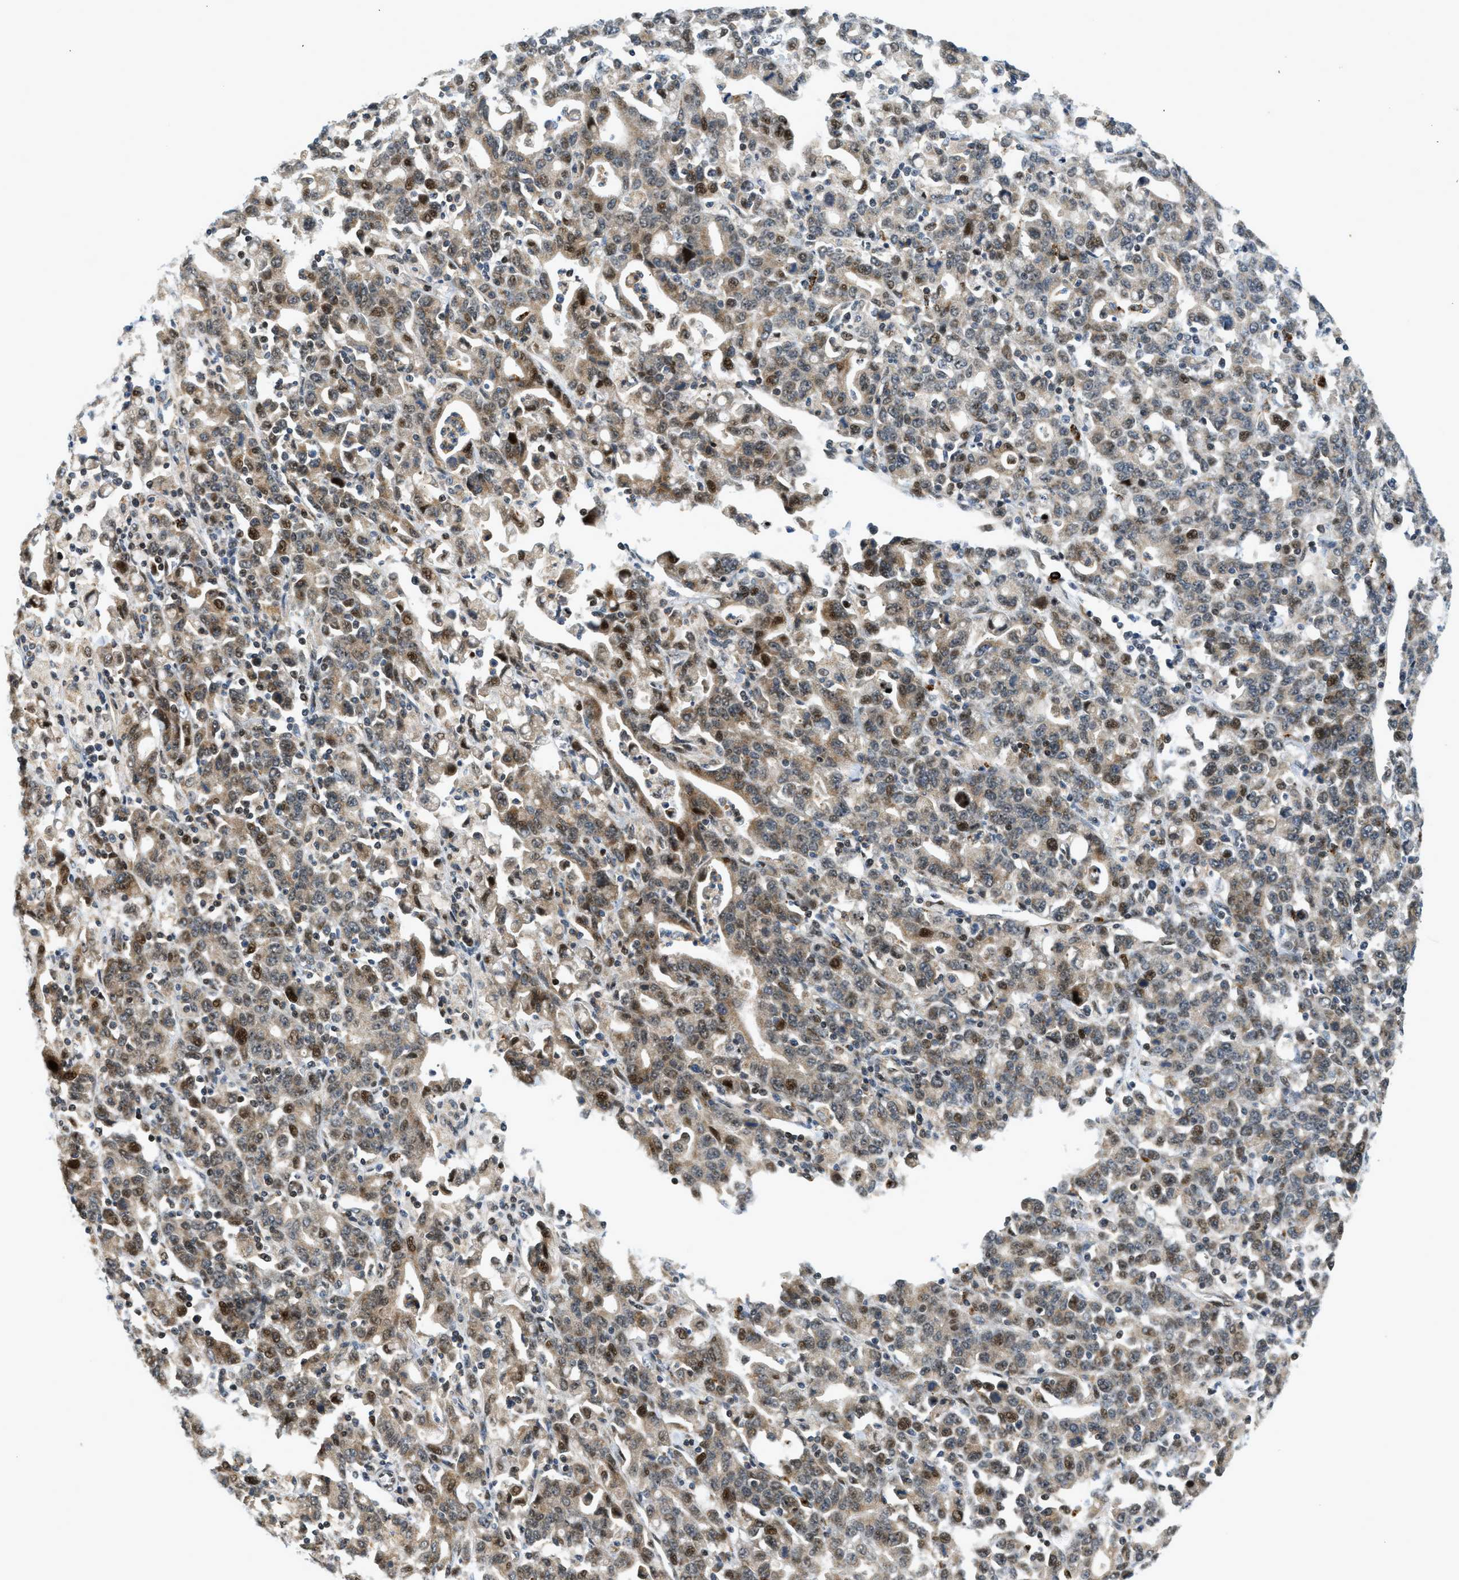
{"staining": {"intensity": "strong", "quantity": "25%-75%", "location": "cytoplasmic/membranous,nuclear"}, "tissue": "stomach cancer", "cell_type": "Tumor cells", "image_type": "cancer", "snomed": [{"axis": "morphology", "description": "Adenocarcinoma, NOS"}, {"axis": "topography", "description": "Stomach, upper"}], "caption": "A high amount of strong cytoplasmic/membranous and nuclear expression is identified in about 25%-75% of tumor cells in stomach adenocarcinoma tissue. Nuclei are stained in blue.", "gene": "TRAPPC14", "patient": {"sex": "male", "age": 69}}